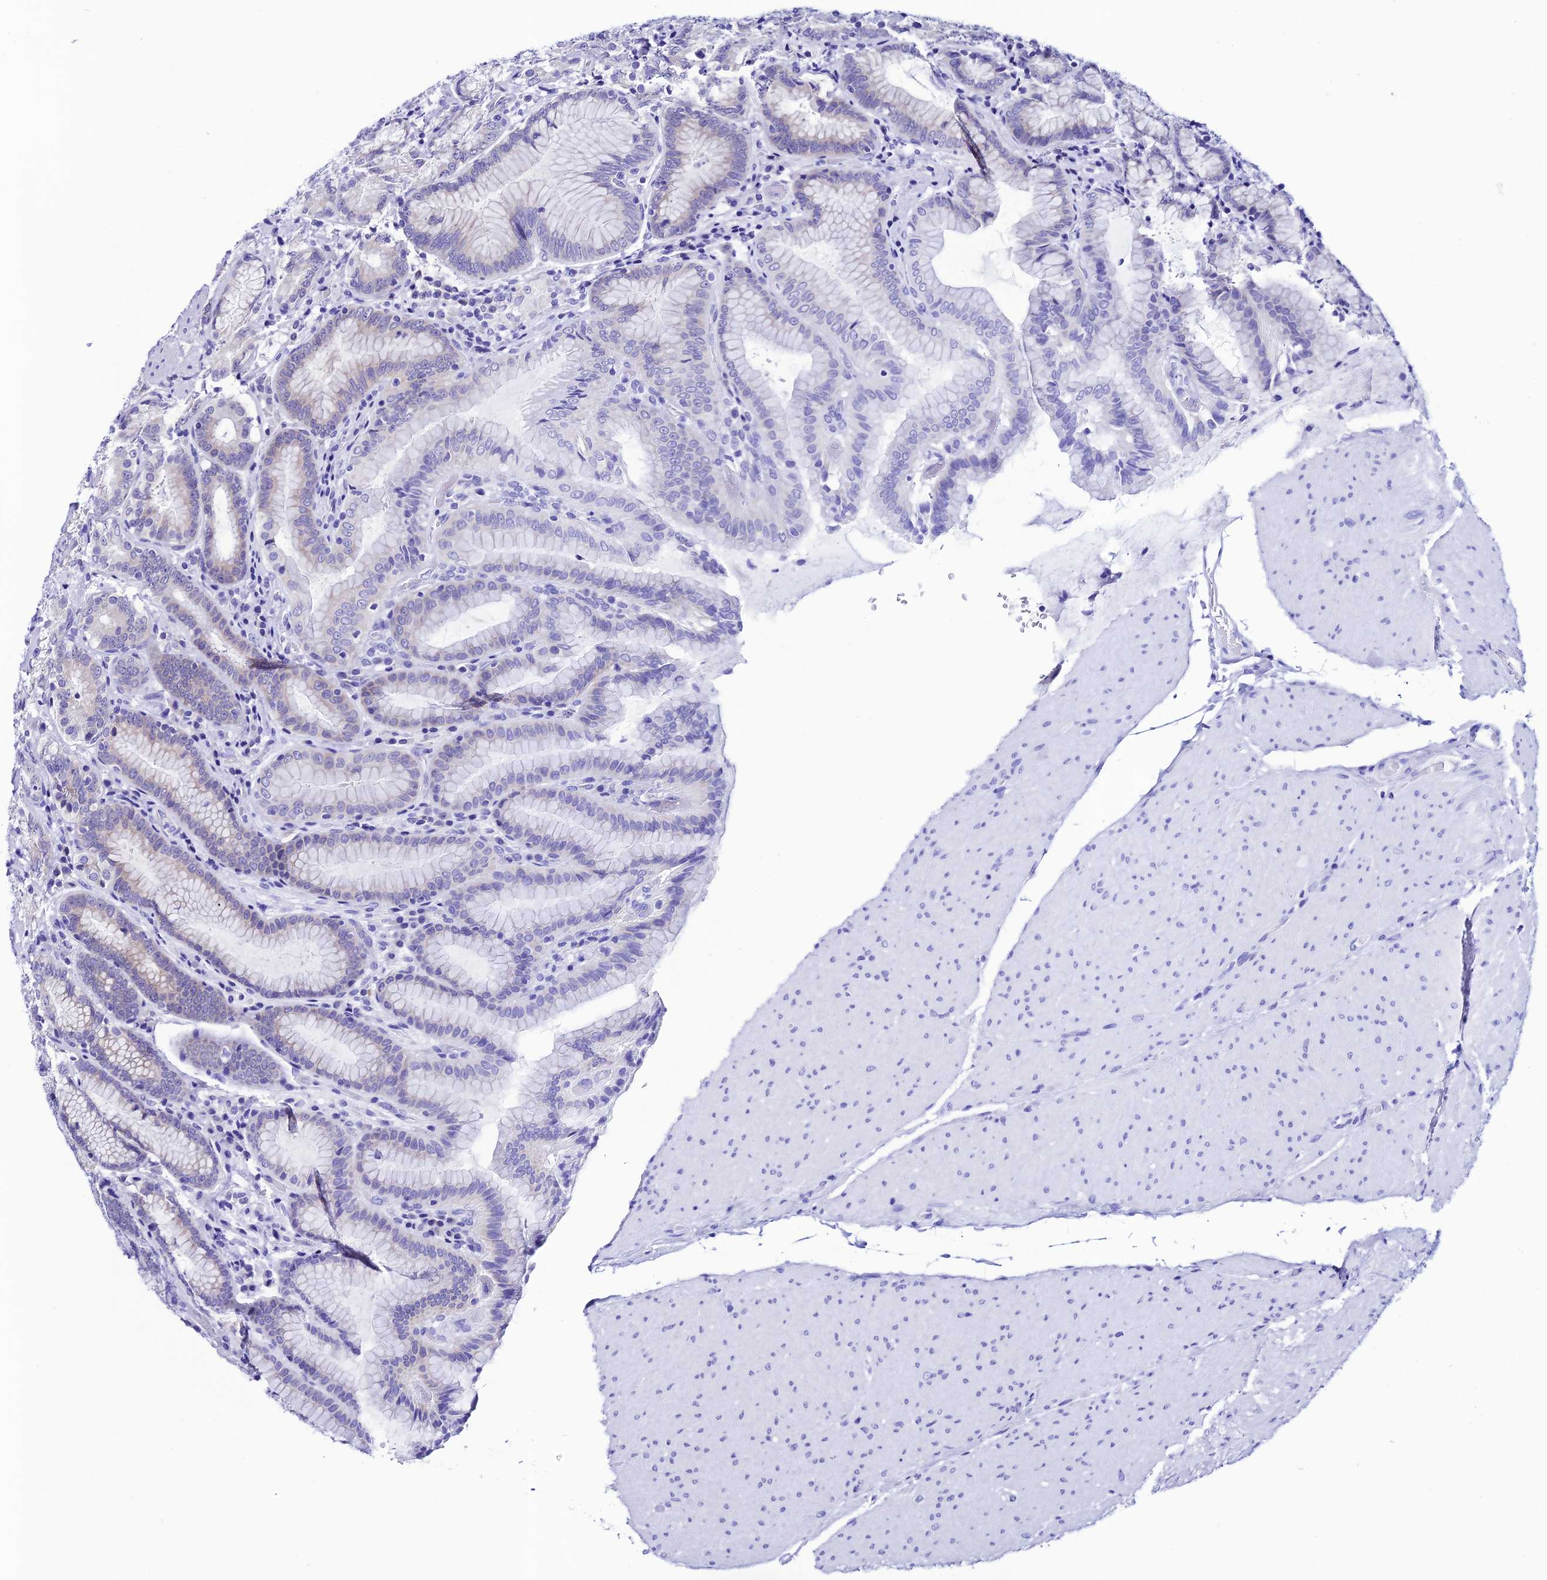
{"staining": {"intensity": "negative", "quantity": "none", "location": "none"}, "tissue": "stomach", "cell_type": "Glandular cells", "image_type": "normal", "snomed": [{"axis": "morphology", "description": "Normal tissue, NOS"}, {"axis": "topography", "description": "Stomach, upper"}, {"axis": "topography", "description": "Stomach, lower"}], "caption": "IHC of unremarkable human stomach exhibits no staining in glandular cells. (Brightfield microscopy of DAB (3,3'-diaminobenzidine) immunohistochemistry at high magnification).", "gene": "FZD8", "patient": {"sex": "female", "age": 76}}